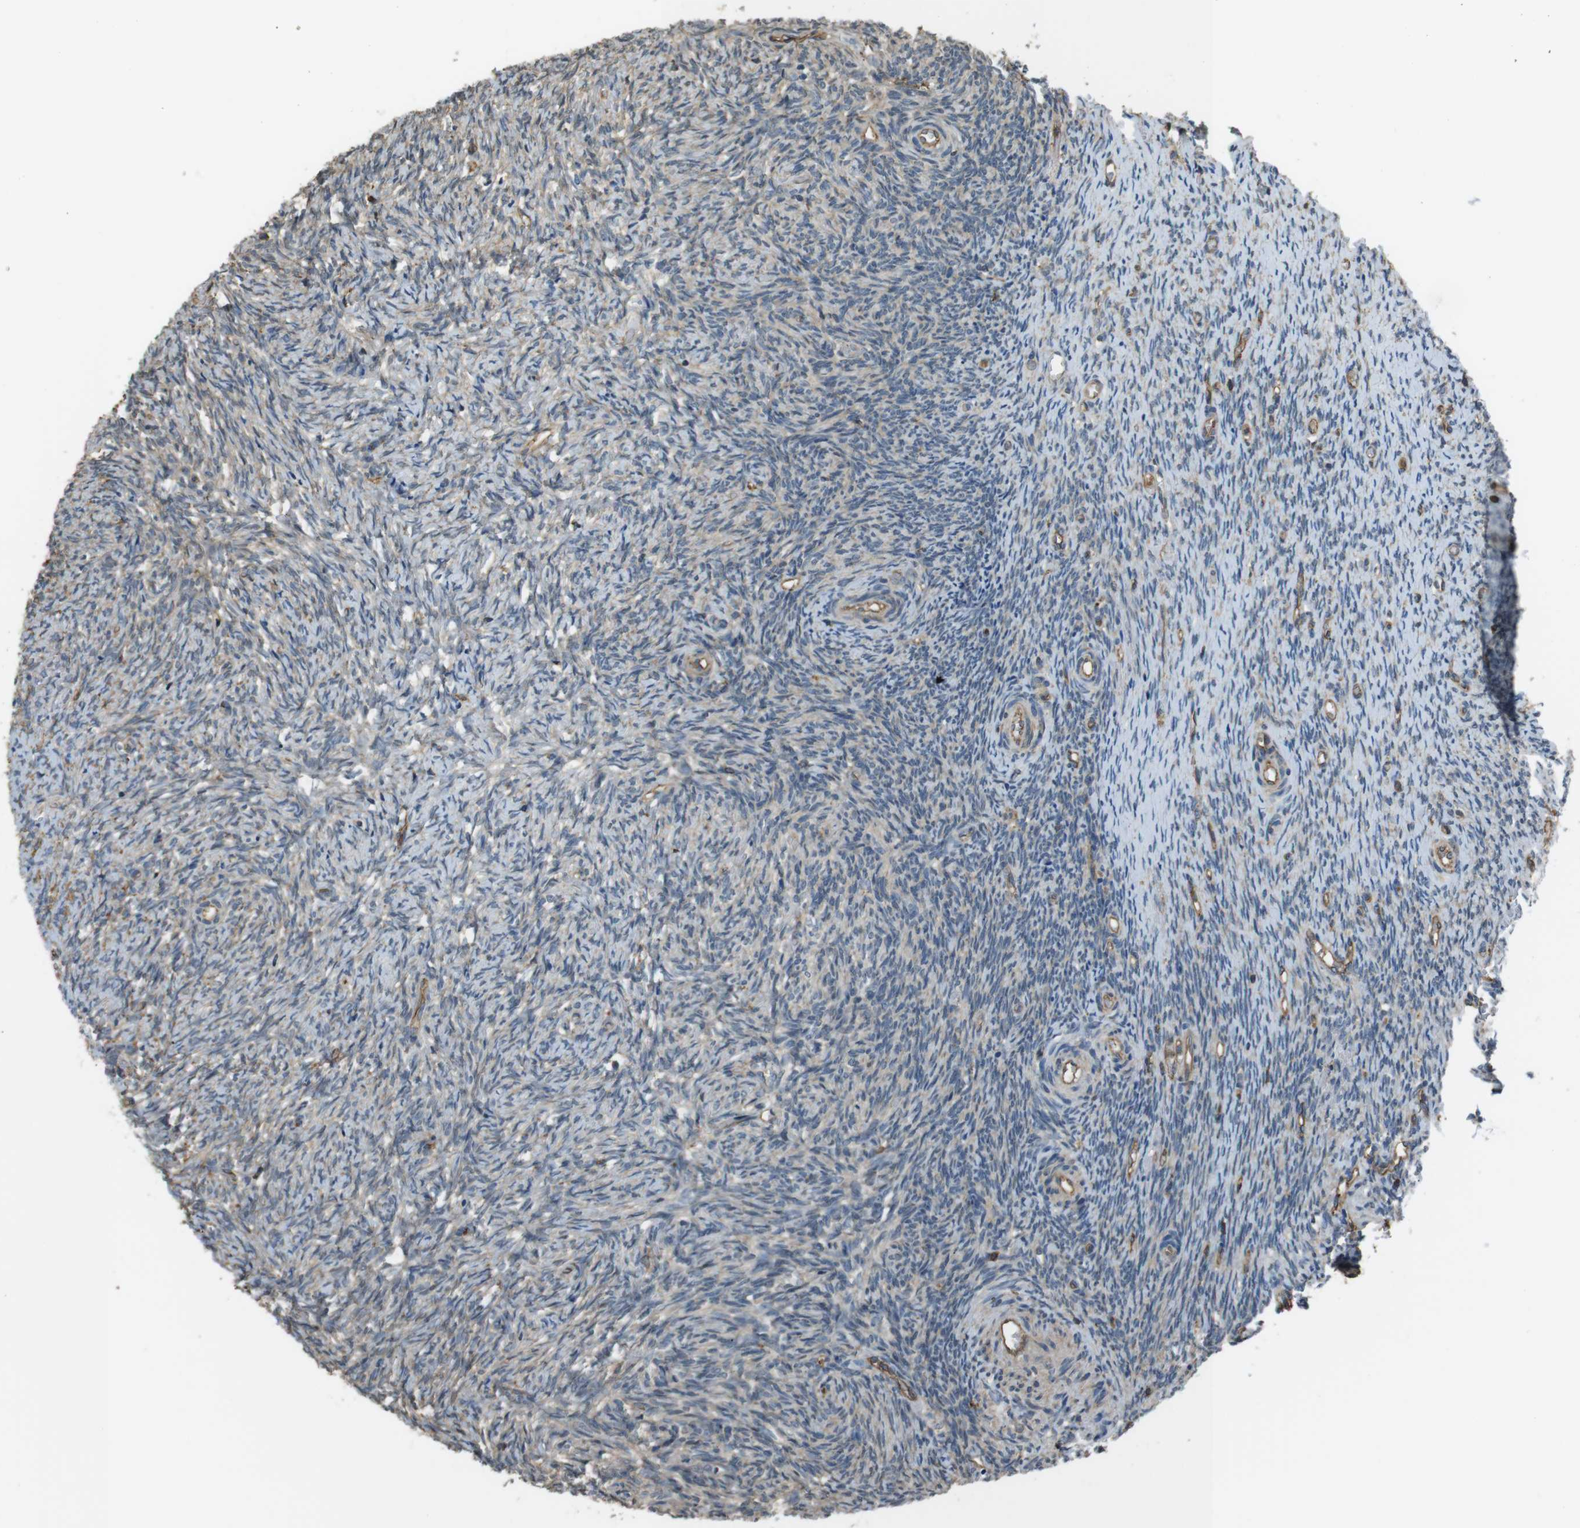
{"staining": {"intensity": "weak", "quantity": "25%-75%", "location": "cytoplasmic/membranous"}, "tissue": "ovary", "cell_type": "Ovarian stroma cells", "image_type": "normal", "snomed": [{"axis": "morphology", "description": "Normal tissue, NOS"}, {"axis": "topography", "description": "Ovary"}], "caption": "Immunohistochemistry (DAB) staining of normal human ovary demonstrates weak cytoplasmic/membranous protein positivity in approximately 25%-75% of ovarian stroma cells. (DAB (3,3'-diaminobenzidine) = brown stain, brightfield microscopy at high magnification).", "gene": "FCAR", "patient": {"sex": "female", "age": 41}}